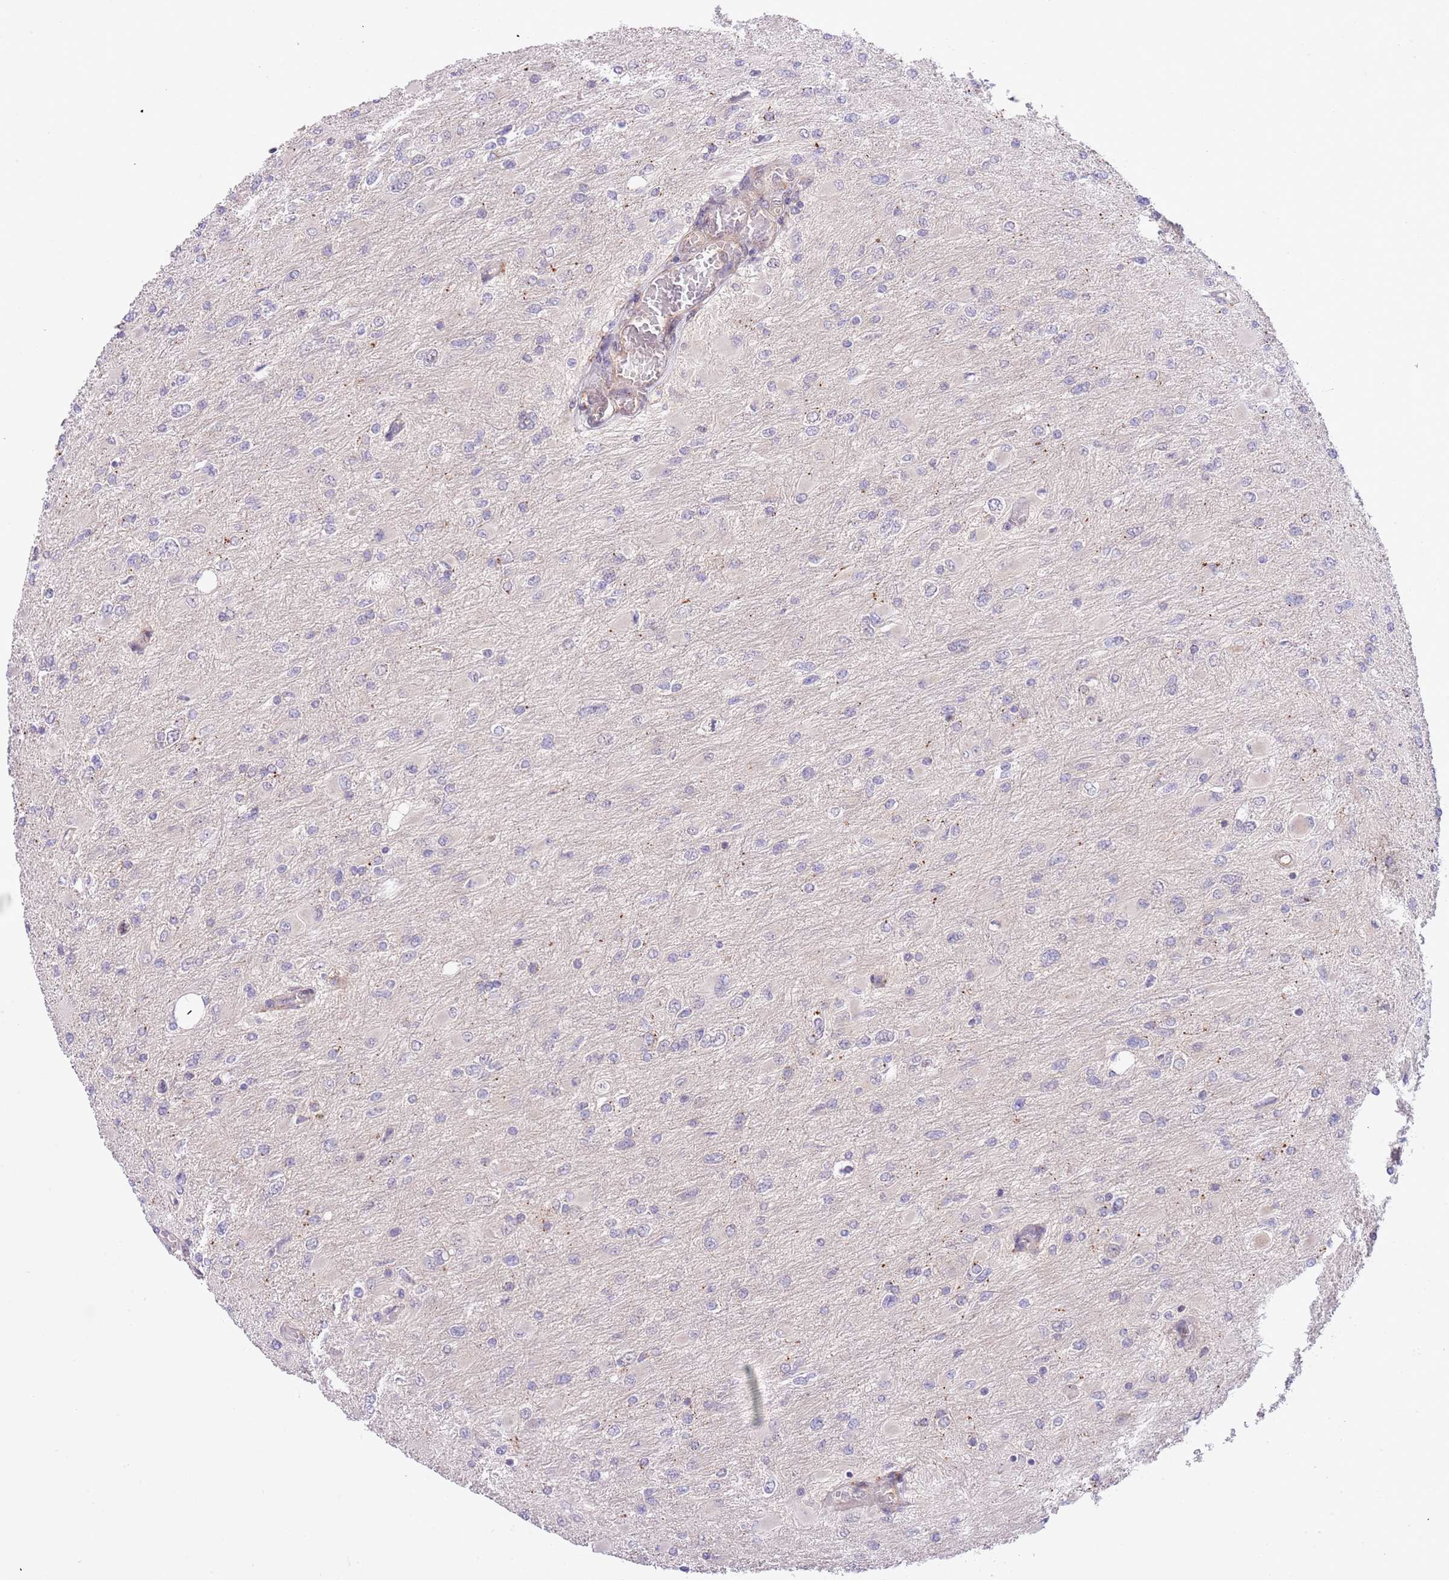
{"staining": {"intensity": "negative", "quantity": "none", "location": "none"}, "tissue": "glioma", "cell_type": "Tumor cells", "image_type": "cancer", "snomed": [{"axis": "morphology", "description": "Glioma, malignant, High grade"}, {"axis": "topography", "description": "Cerebral cortex"}], "caption": "High magnification brightfield microscopy of malignant high-grade glioma stained with DAB (brown) and counterstained with hematoxylin (blue): tumor cells show no significant staining.", "gene": "PRR16", "patient": {"sex": "female", "age": 36}}